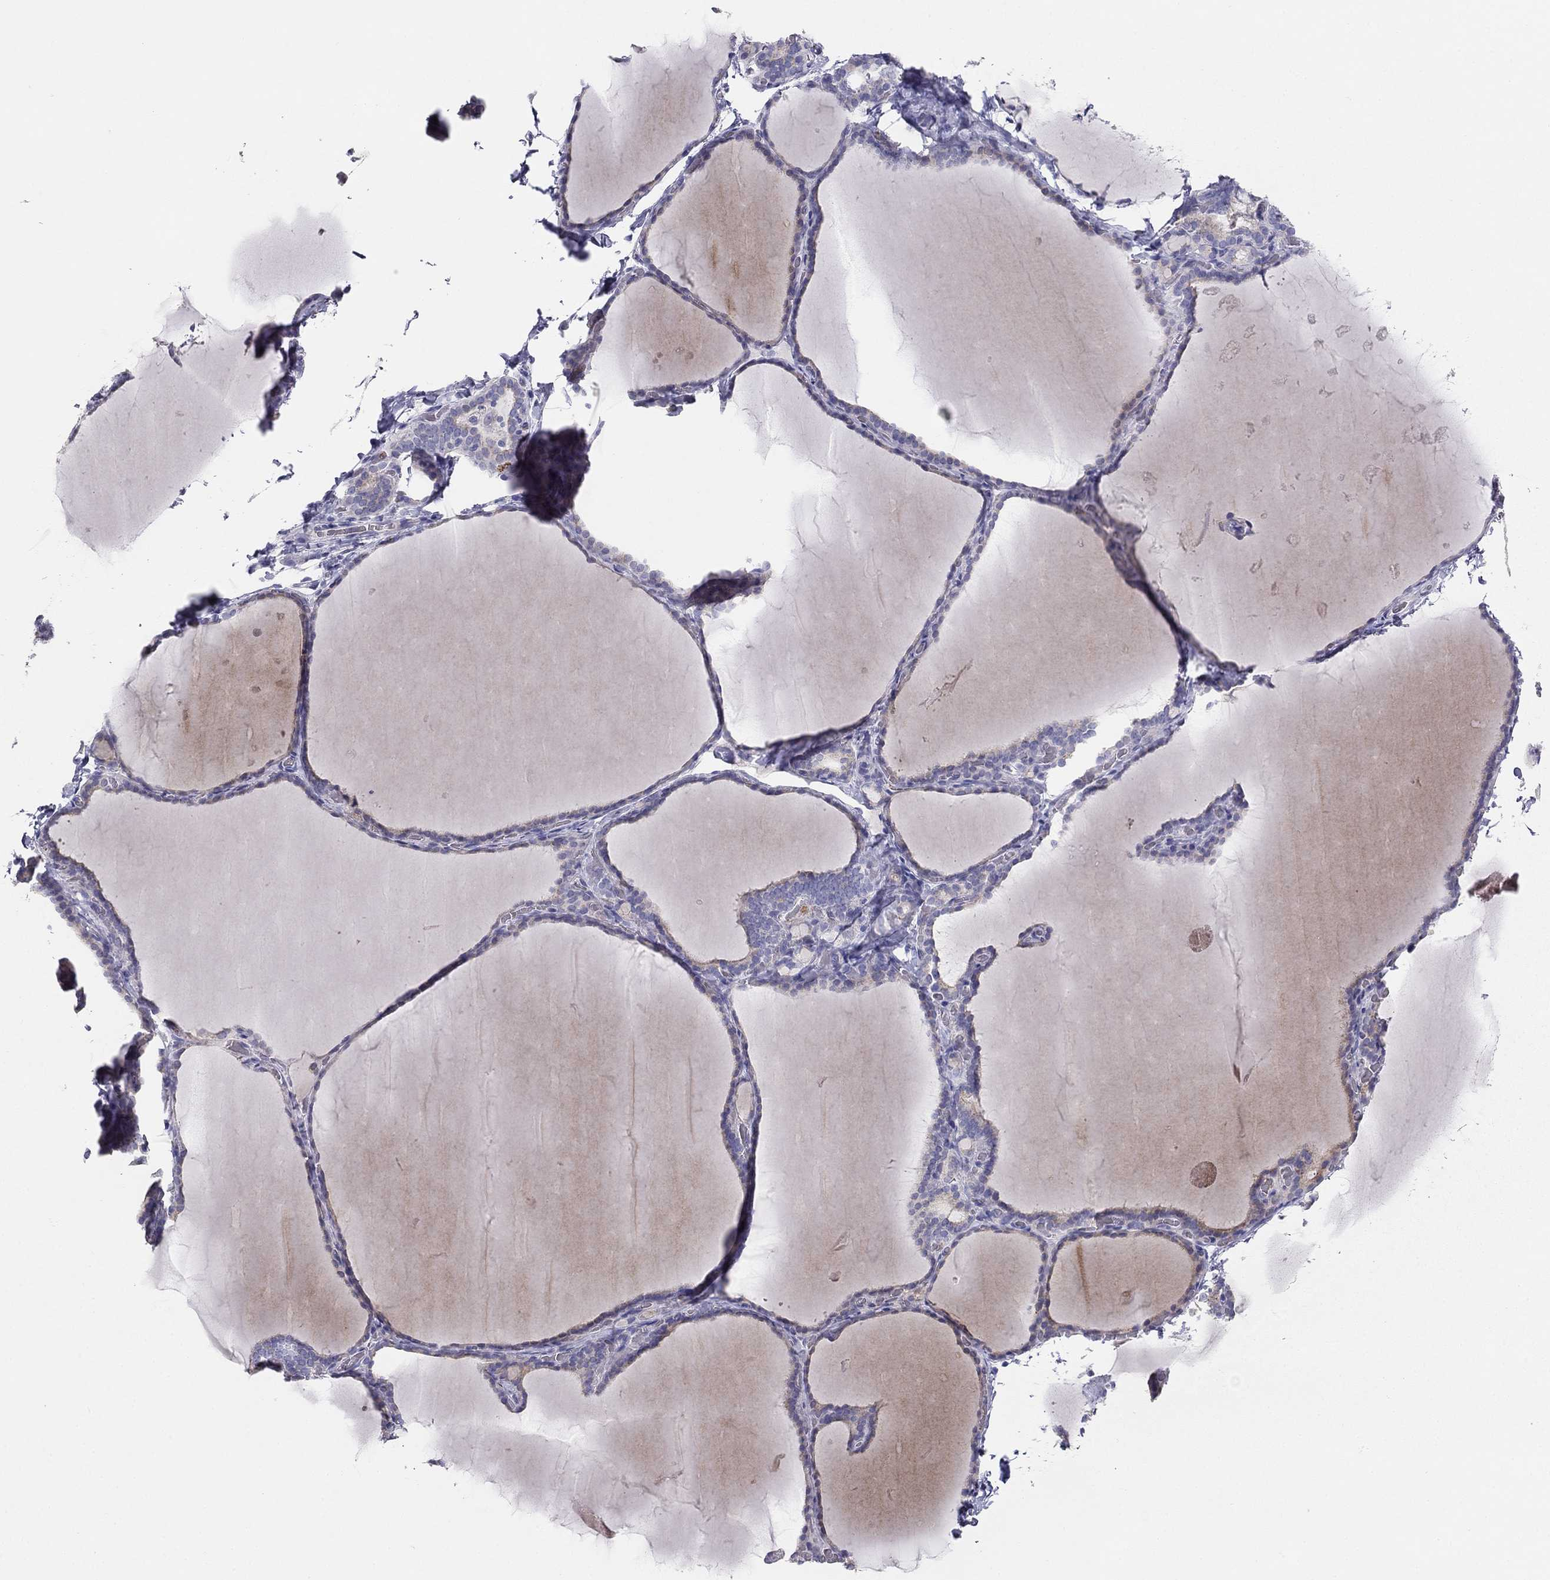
{"staining": {"intensity": "negative", "quantity": "none", "location": "none"}, "tissue": "thyroid gland", "cell_type": "Glandular cells", "image_type": "normal", "snomed": [{"axis": "morphology", "description": "Normal tissue, NOS"}, {"axis": "morphology", "description": "Hyperplasia, NOS"}, {"axis": "topography", "description": "Thyroid gland"}], "caption": "Glandular cells show no significant expression in normal thyroid gland. (IHC, brightfield microscopy, high magnification).", "gene": "MGAT4C", "patient": {"sex": "female", "age": 27}}